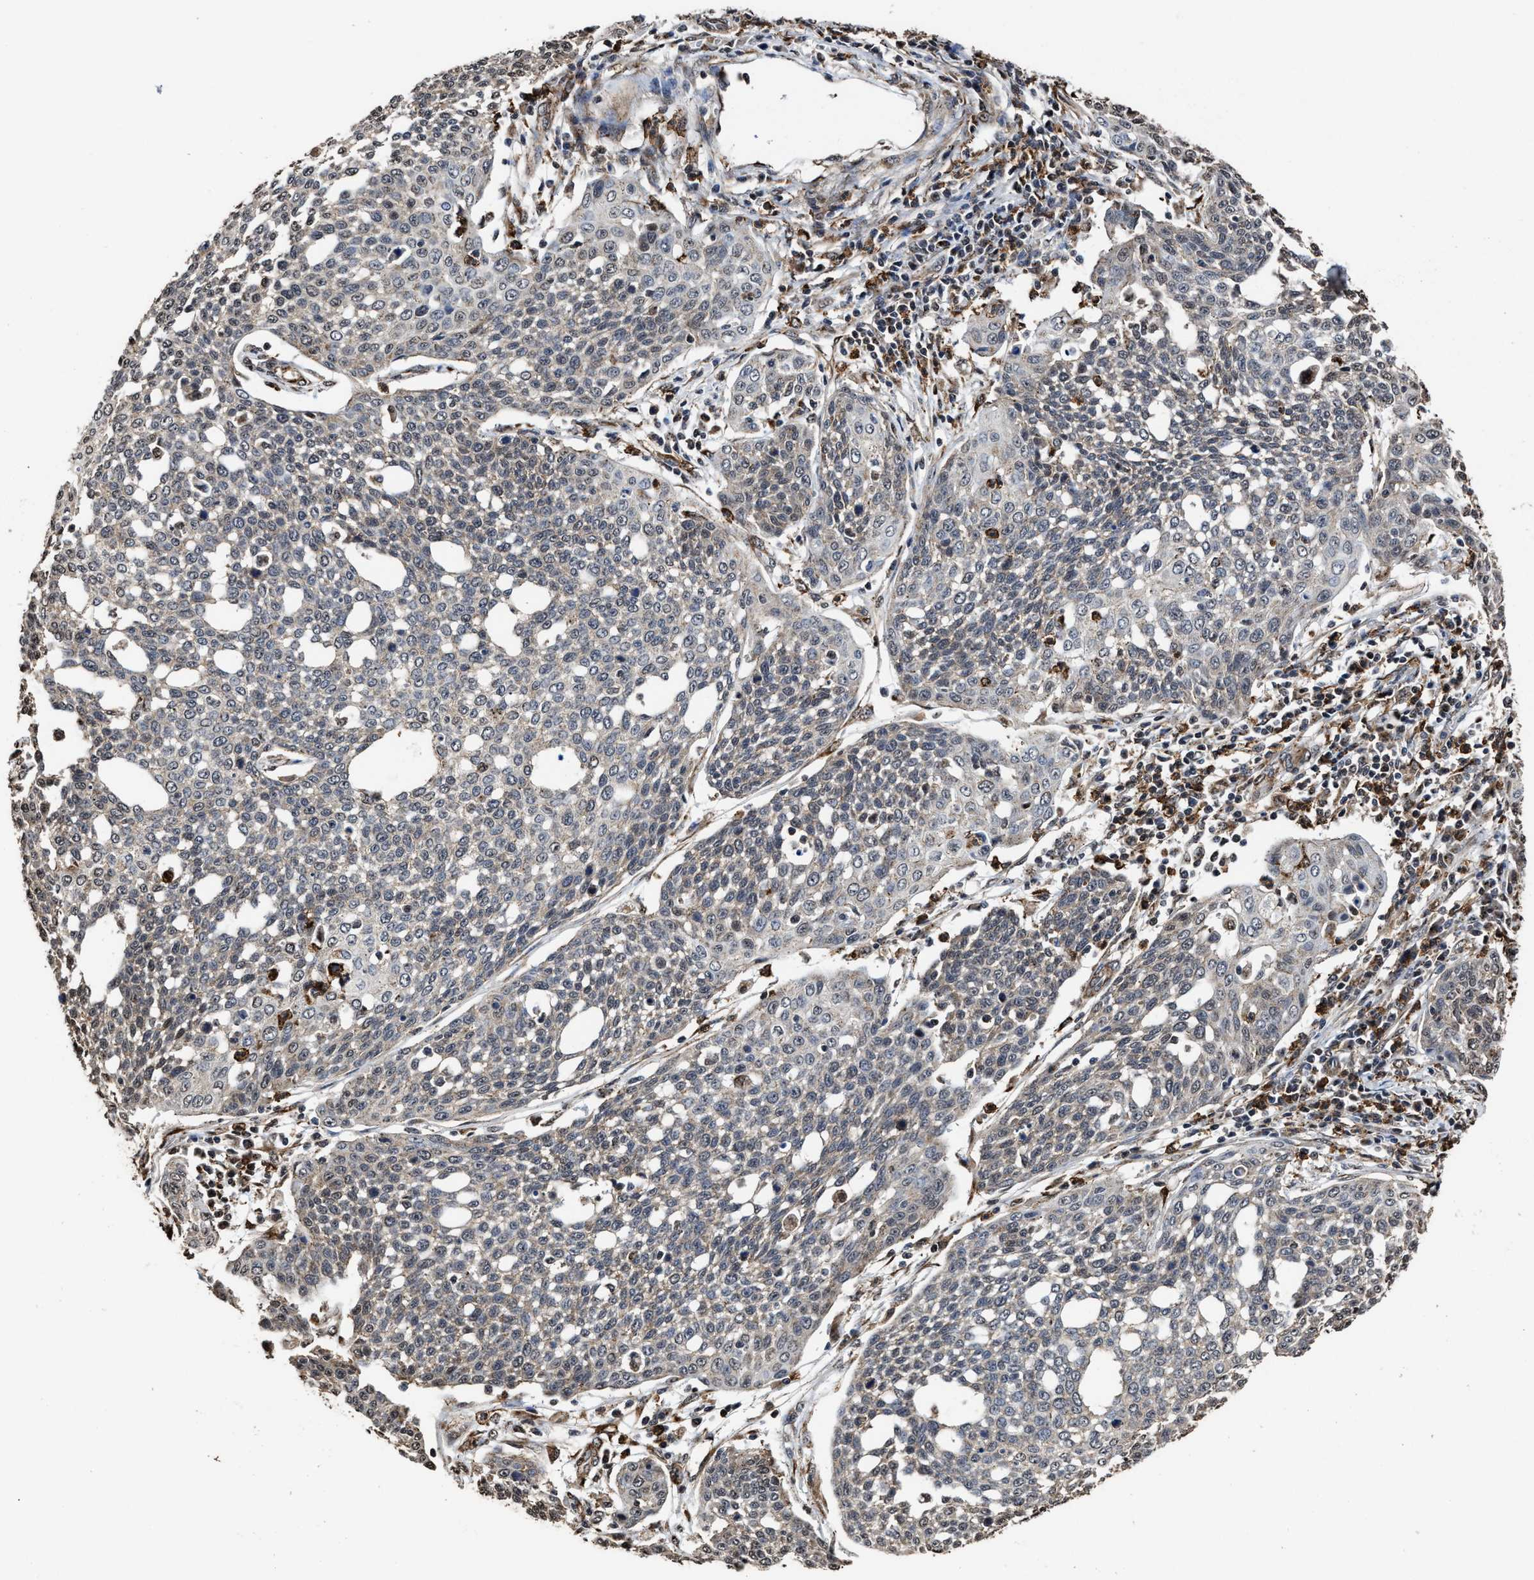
{"staining": {"intensity": "weak", "quantity": "<25%", "location": "cytoplasmic/membranous,nuclear"}, "tissue": "cervical cancer", "cell_type": "Tumor cells", "image_type": "cancer", "snomed": [{"axis": "morphology", "description": "Squamous cell carcinoma, NOS"}, {"axis": "topography", "description": "Cervix"}], "caption": "Squamous cell carcinoma (cervical) stained for a protein using immunohistochemistry reveals no expression tumor cells.", "gene": "SEPTIN2", "patient": {"sex": "female", "age": 34}}